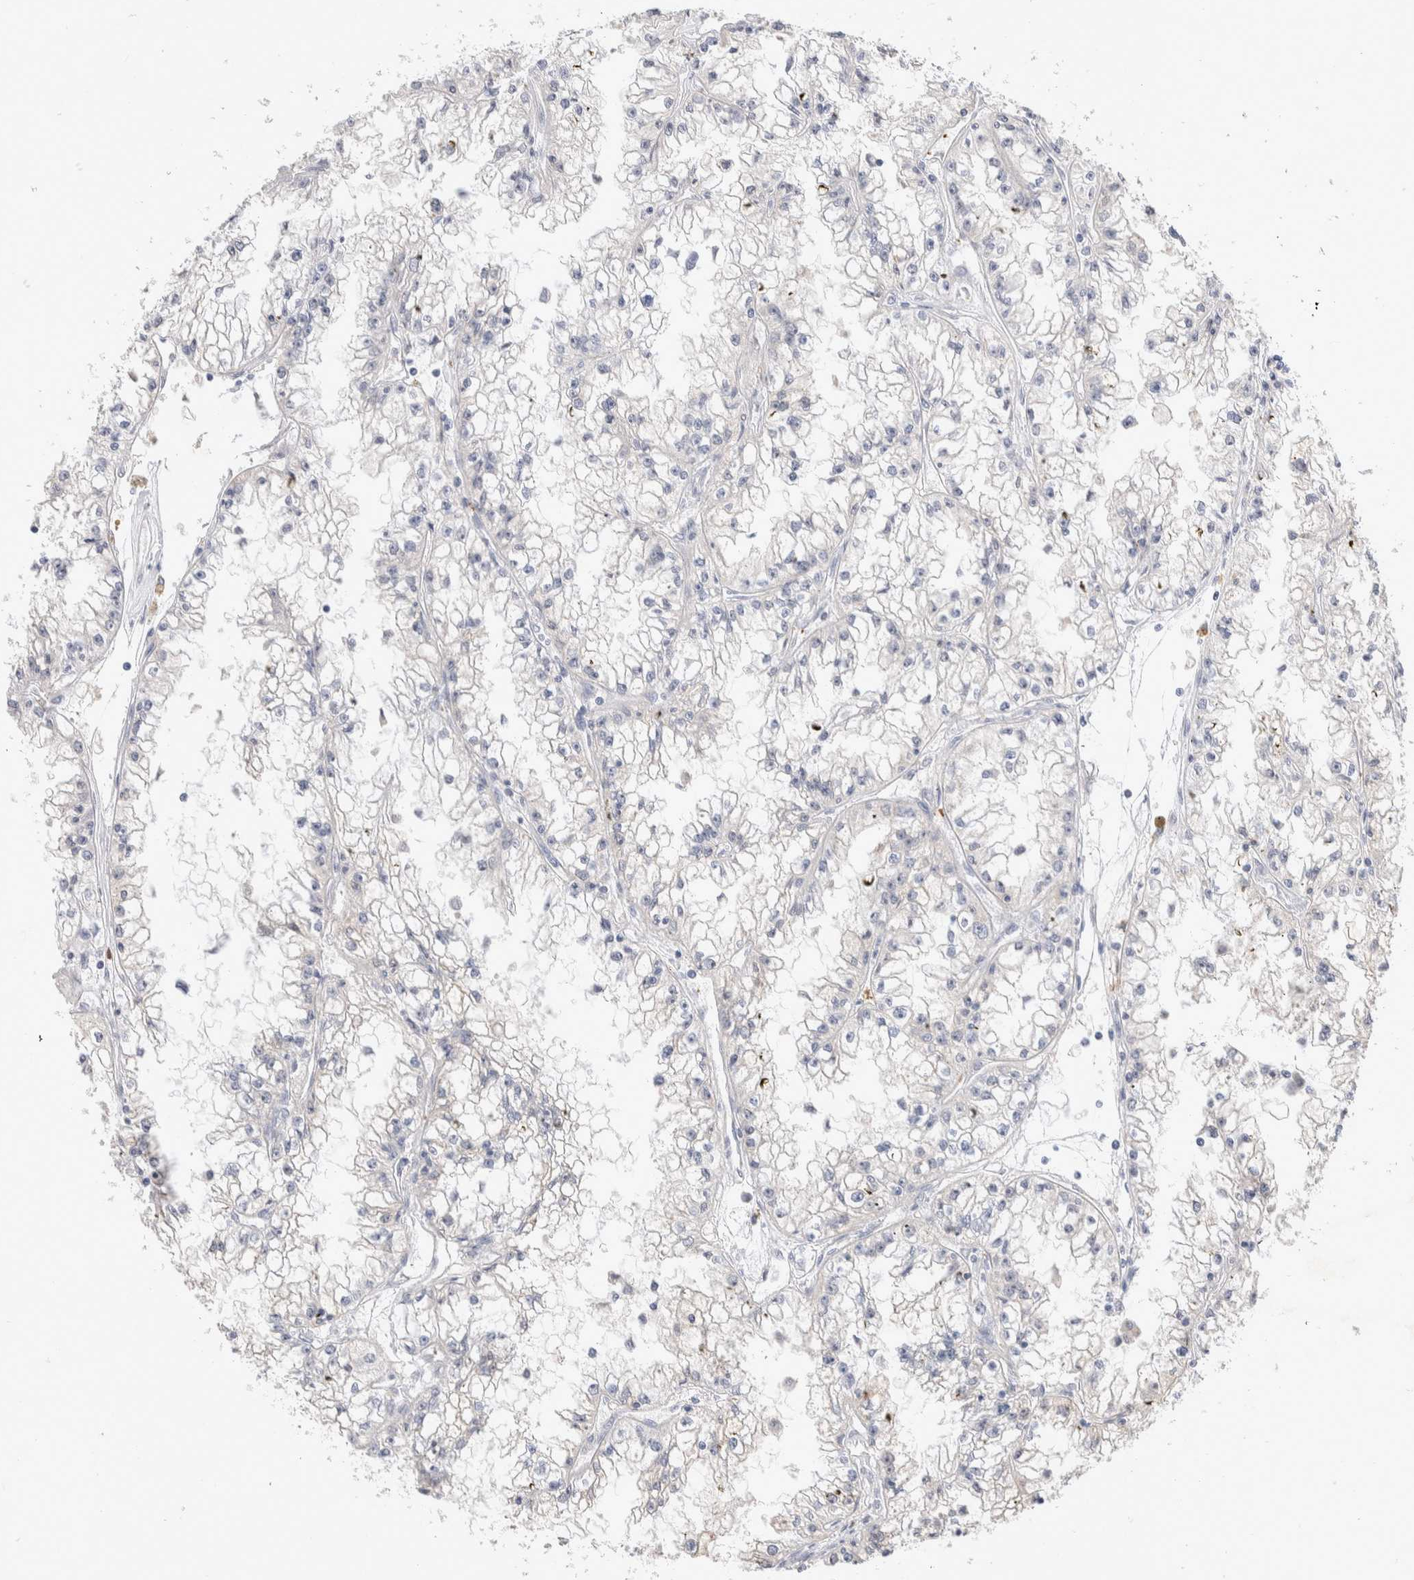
{"staining": {"intensity": "negative", "quantity": "none", "location": "none"}, "tissue": "renal cancer", "cell_type": "Tumor cells", "image_type": "cancer", "snomed": [{"axis": "morphology", "description": "Adenocarcinoma, NOS"}, {"axis": "topography", "description": "Kidney"}], "caption": "This is a micrograph of immunohistochemistry (IHC) staining of renal adenocarcinoma, which shows no expression in tumor cells.", "gene": "FFAR2", "patient": {"sex": "male", "age": 56}}